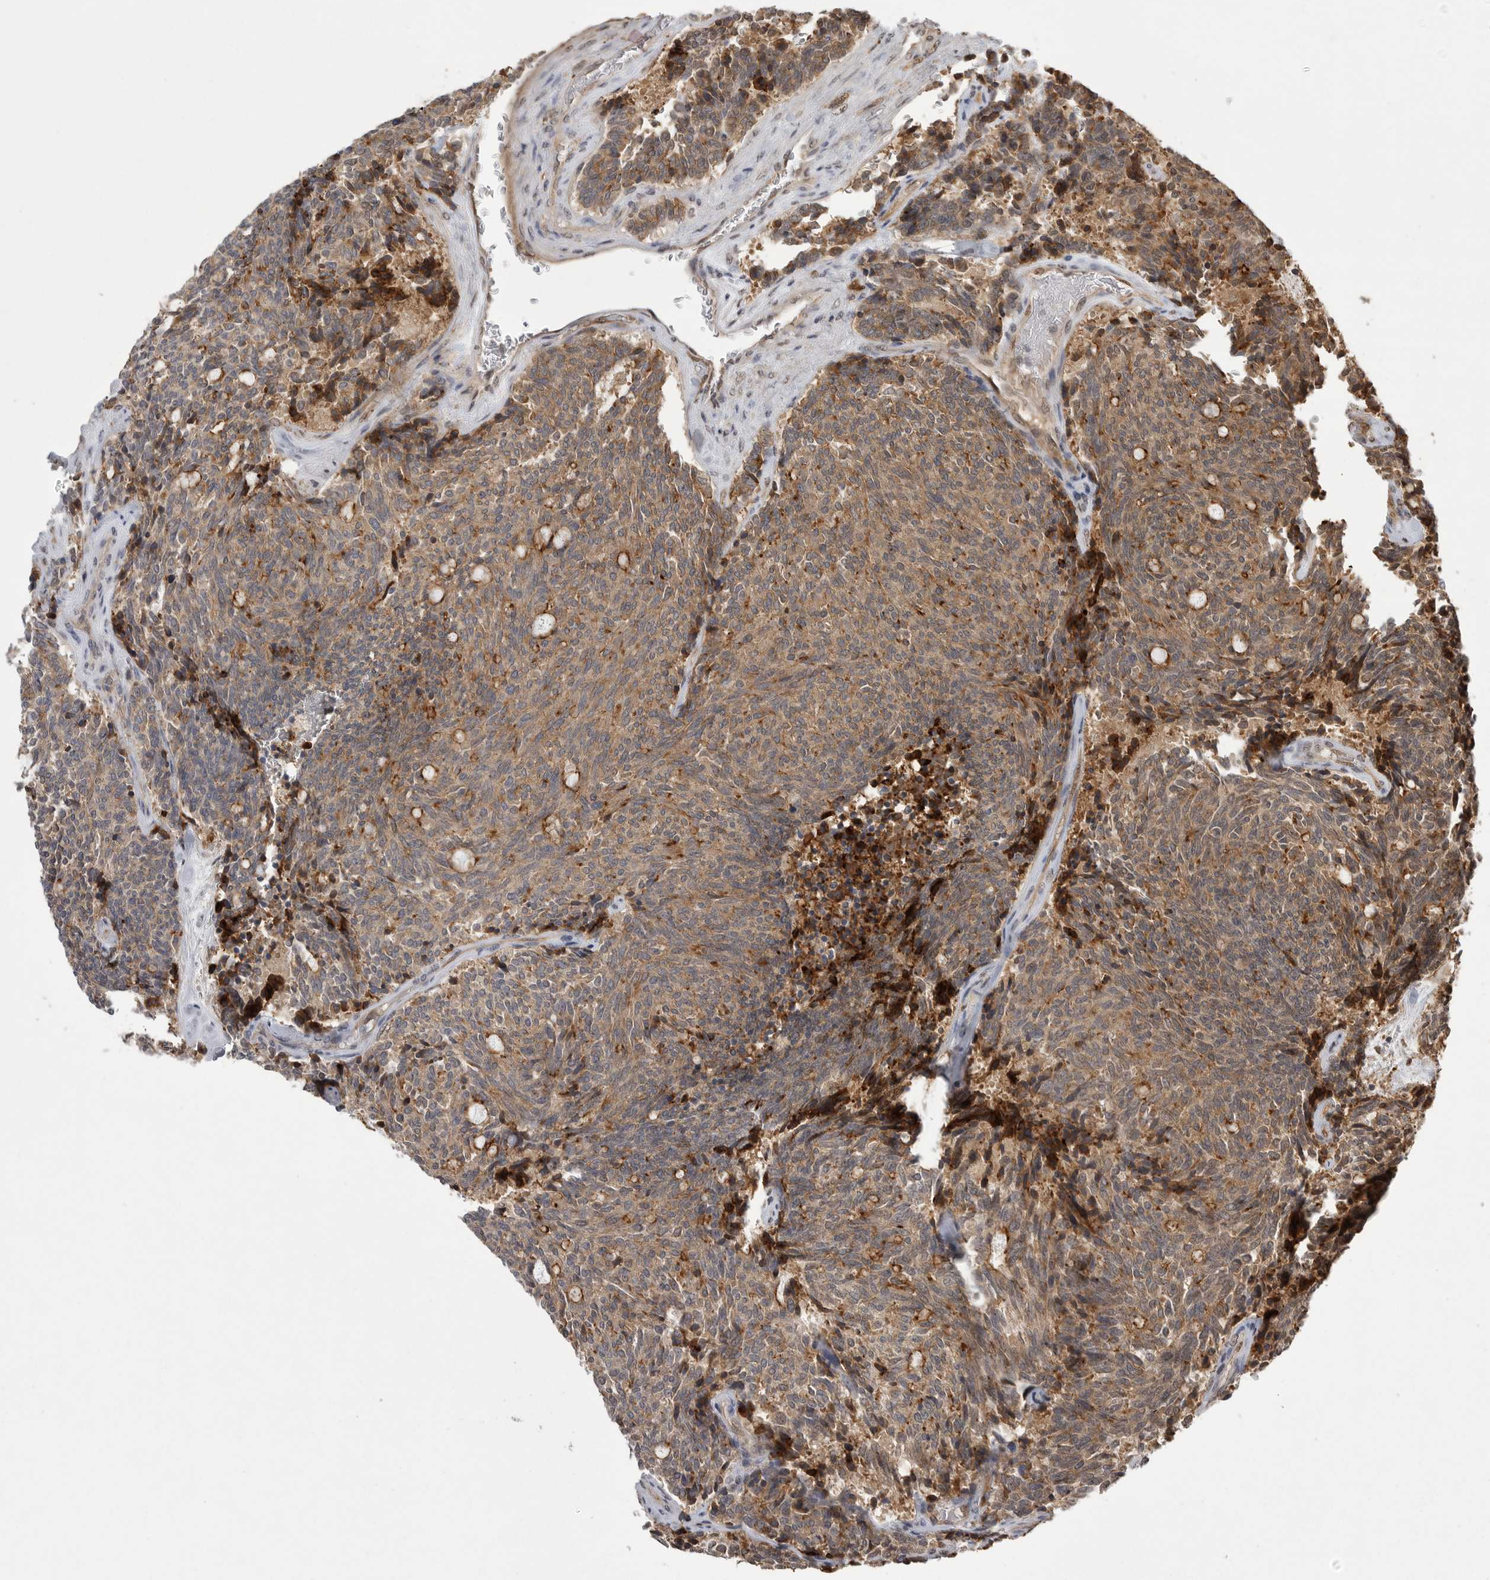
{"staining": {"intensity": "moderate", "quantity": ">75%", "location": "cytoplasmic/membranous"}, "tissue": "carcinoid", "cell_type": "Tumor cells", "image_type": "cancer", "snomed": [{"axis": "morphology", "description": "Carcinoid, malignant, NOS"}, {"axis": "topography", "description": "Pancreas"}], "caption": "High-magnification brightfield microscopy of carcinoid (malignant) stained with DAB (brown) and counterstained with hematoxylin (blue). tumor cells exhibit moderate cytoplasmic/membranous positivity is present in approximately>75% of cells.", "gene": "NECTIN1", "patient": {"sex": "female", "age": 54}}